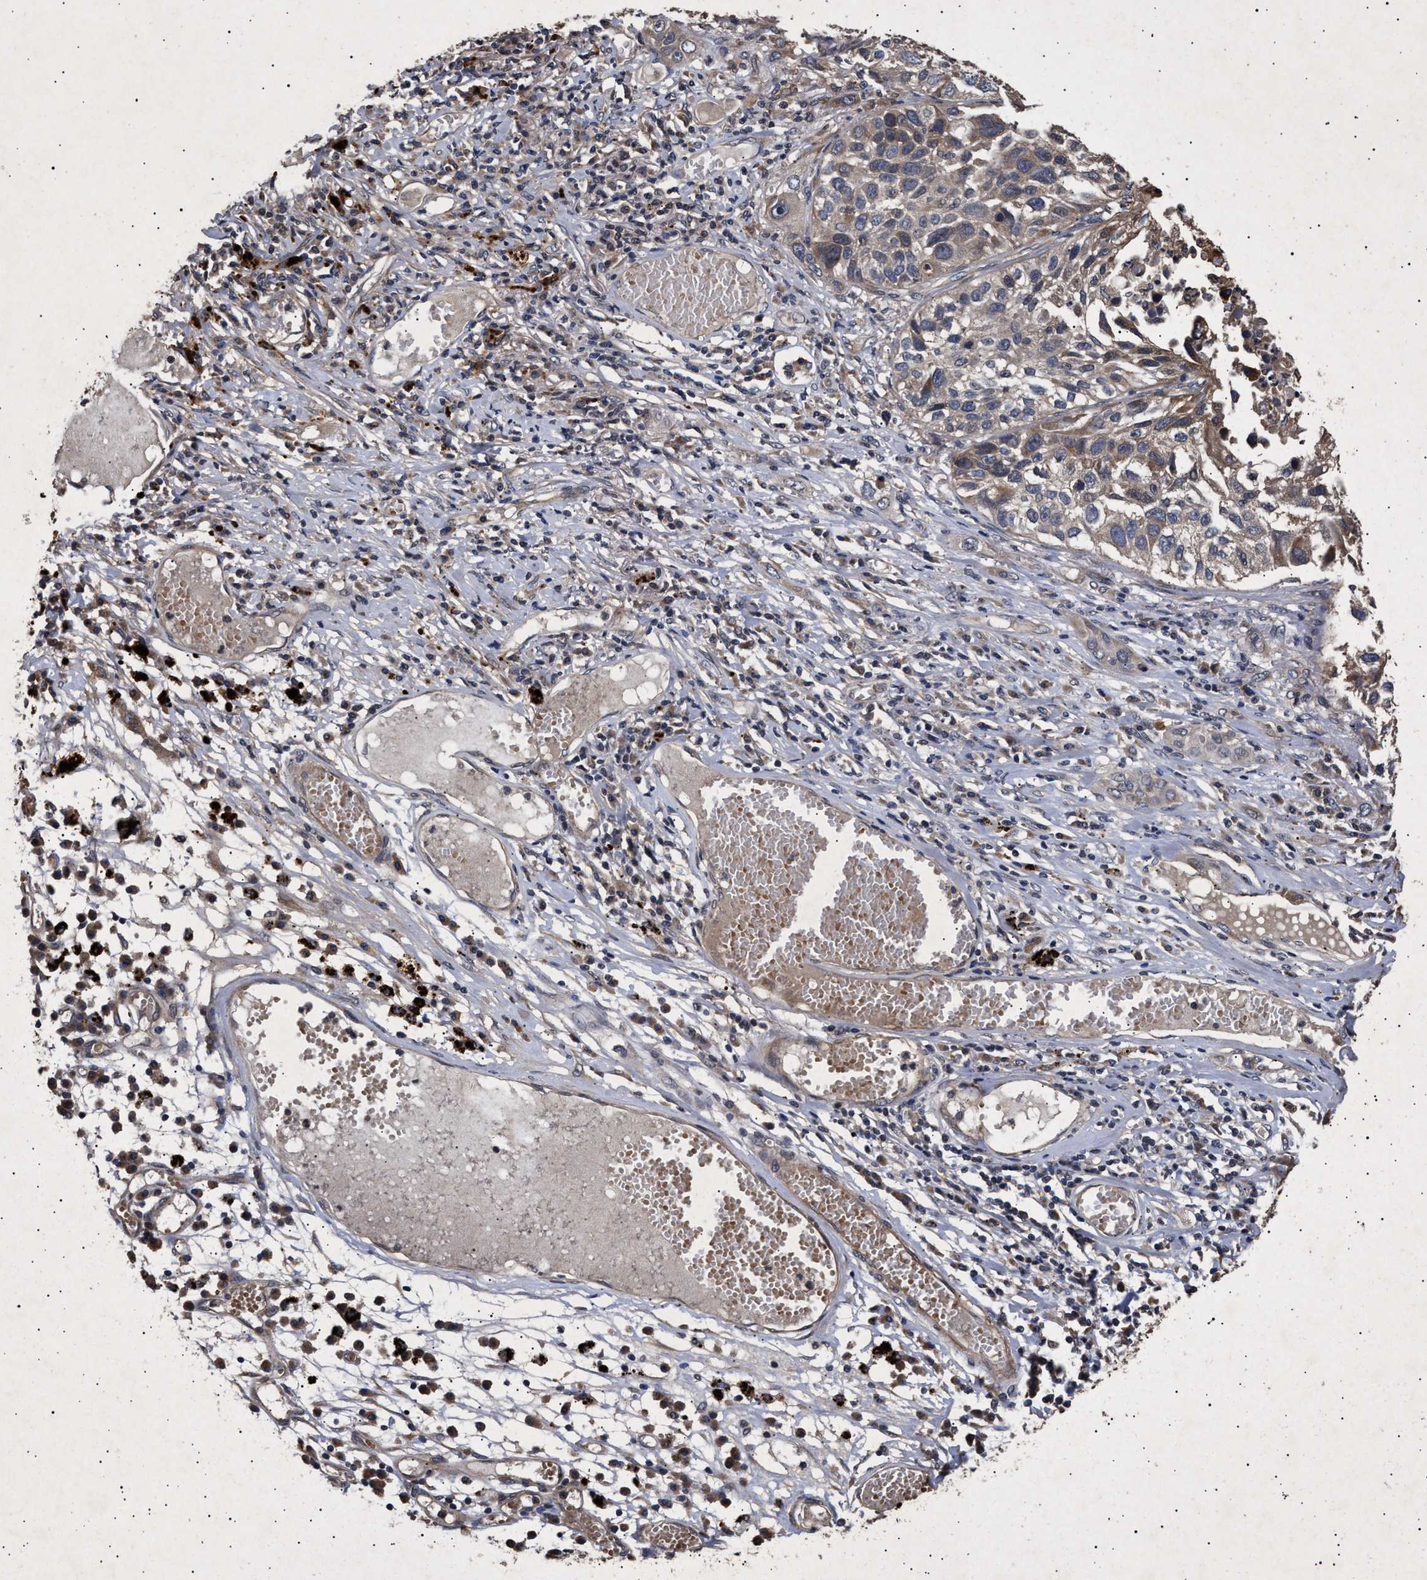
{"staining": {"intensity": "weak", "quantity": "25%-75%", "location": "cytoplasmic/membranous"}, "tissue": "lung cancer", "cell_type": "Tumor cells", "image_type": "cancer", "snomed": [{"axis": "morphology", "description": "Squamous cell carcinoma, NOS"}, {"axis": "topography", "description": "Lung"}], "caption": "A brown stain labels weak cytoplasmic/membranous expression of a protein in squamous cell carcinoma (lung) tumor cells.", "gene": "ITGB5", "patient": {"sex": "male", "age": 71}}